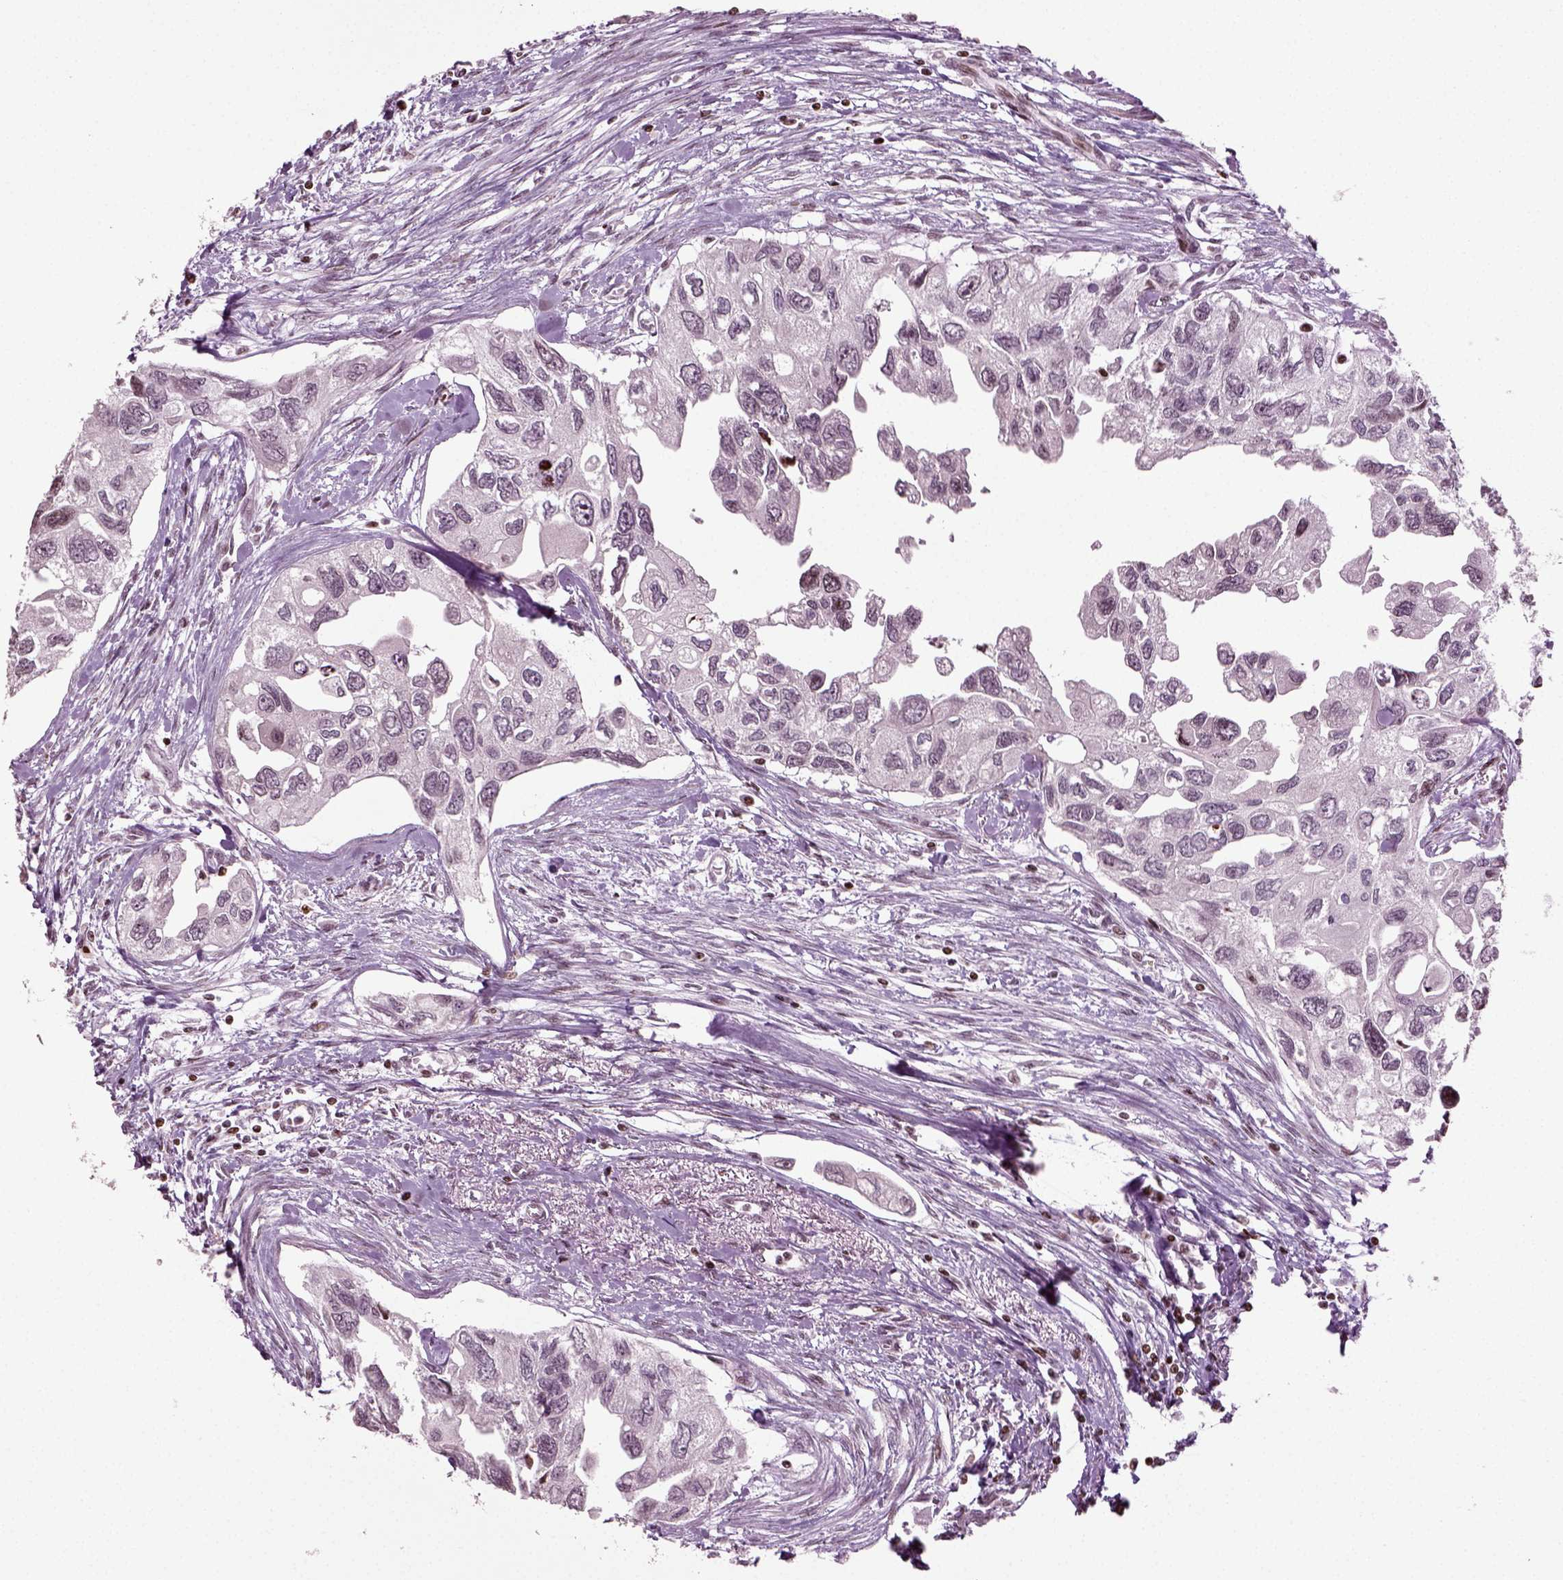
{"staining": {"intensity": "negative", "quantity": "none", "location": "none"}, "tissue": "urothelial cancer", "cell_type": "Tumor cells", "image_type": "cancer", "snomed": [{"axis": "morphology", "description": "Urothelial carcinoma, High grade"}, {"axis": "topography", "description": "Urinary bladder"}], "caption": "Protein analysis of high-grade urothelial carcinoma exhibits no significant positivity in tumor cells.", "gene": "HEYL", "patient": {"sex": "male", "age": 59}}